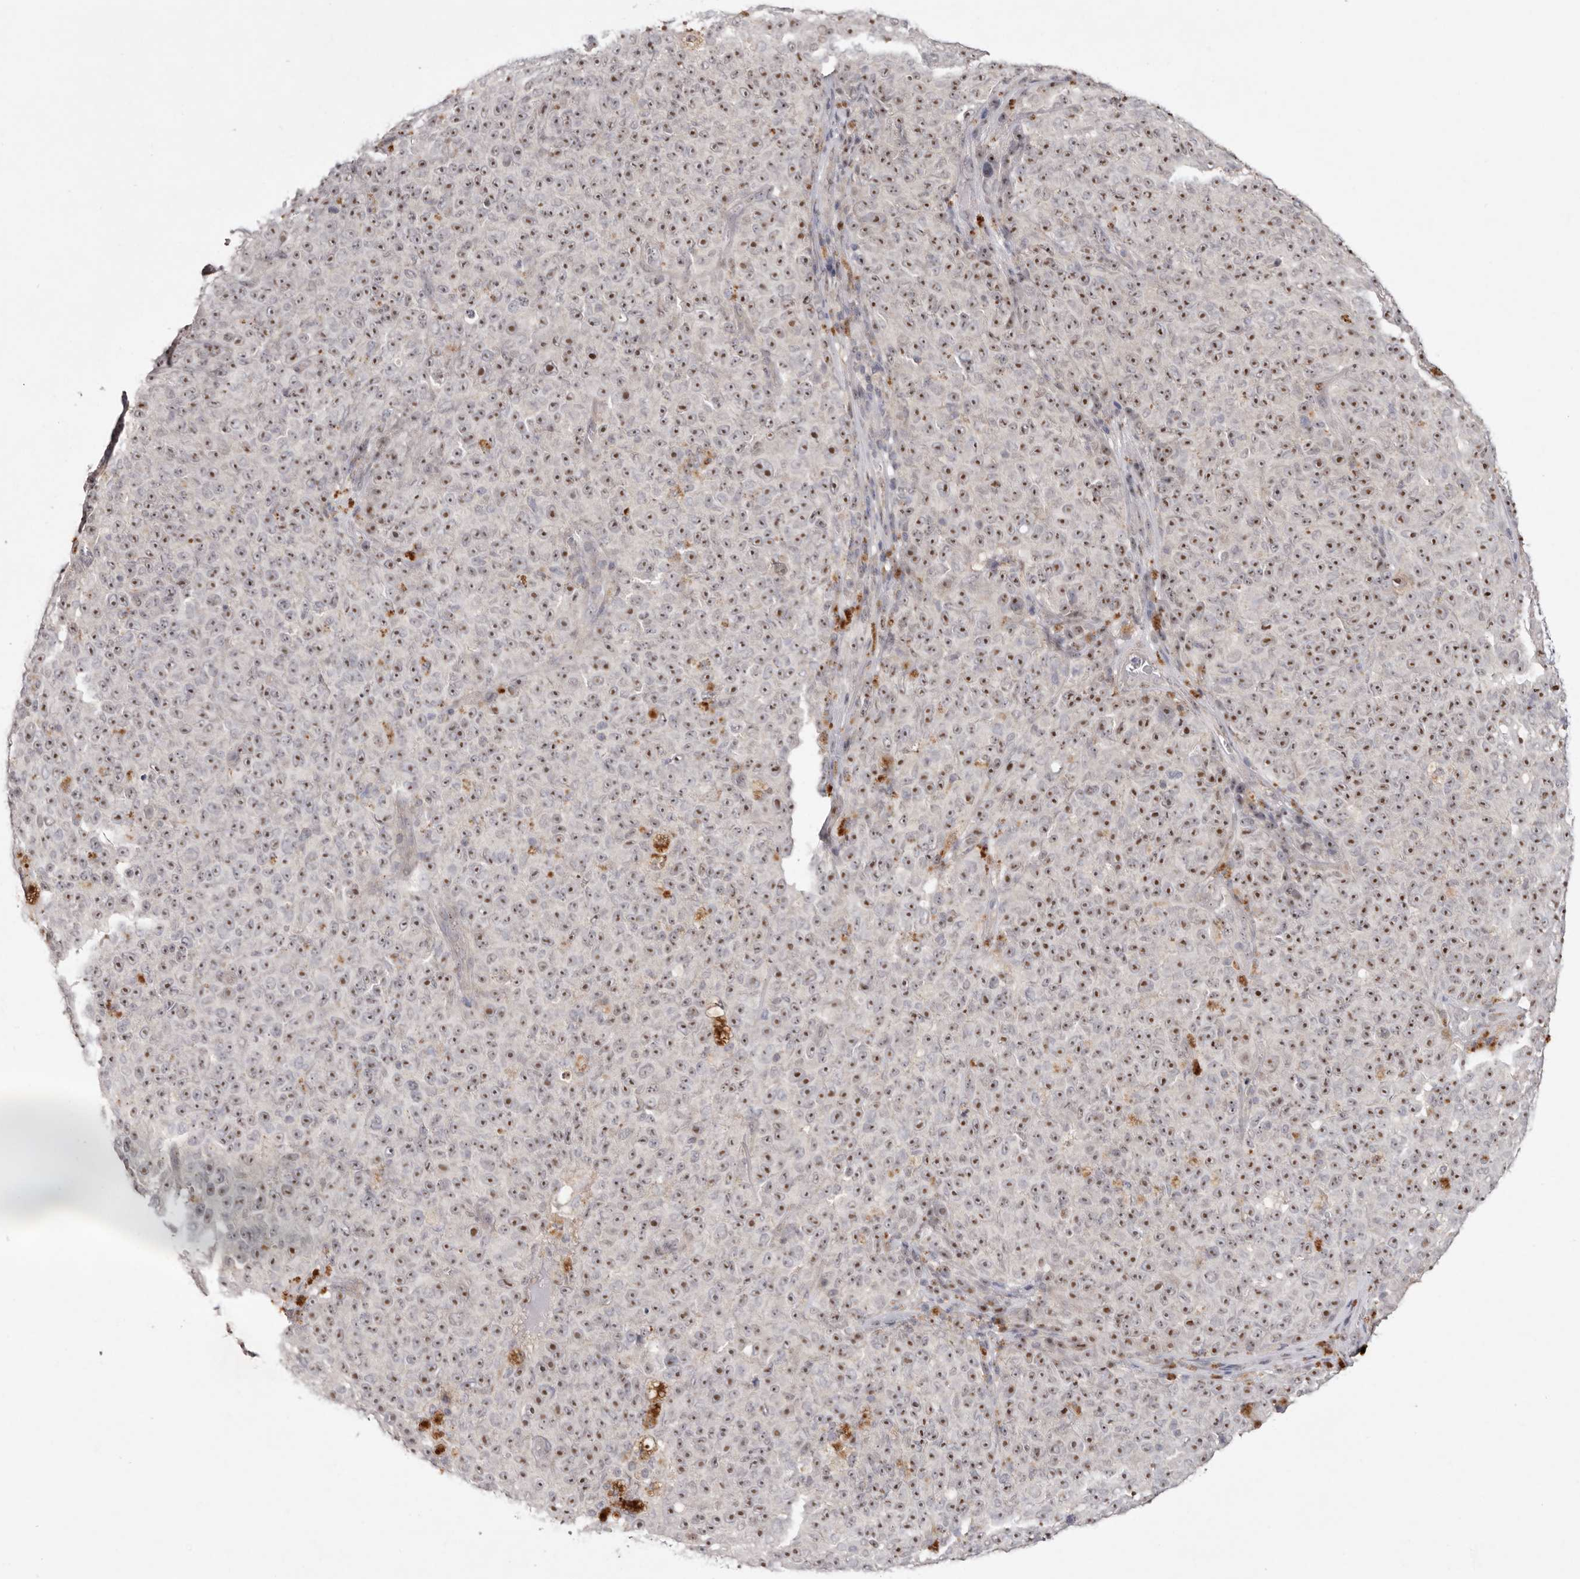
{"staining": {"intensity": "moderate", "quantity": ">75%", "location": "nuclear"}, "tissue": "melanoma", "cell_type": "Tumor cells", "image_type": "cancer", "snomed": [{"axis": "morphology", "description": "Malignant melanoma, NOS"}, {"axis": "topography", "description": "Skin"}], "caption": "Human malignant melanoma stained for a protein (brown) demonstrates moderate nuclear positive expression in about >75% of tumor cells.", "gene": "TADA1", "patient": {"sex": "female", "age": 82}}